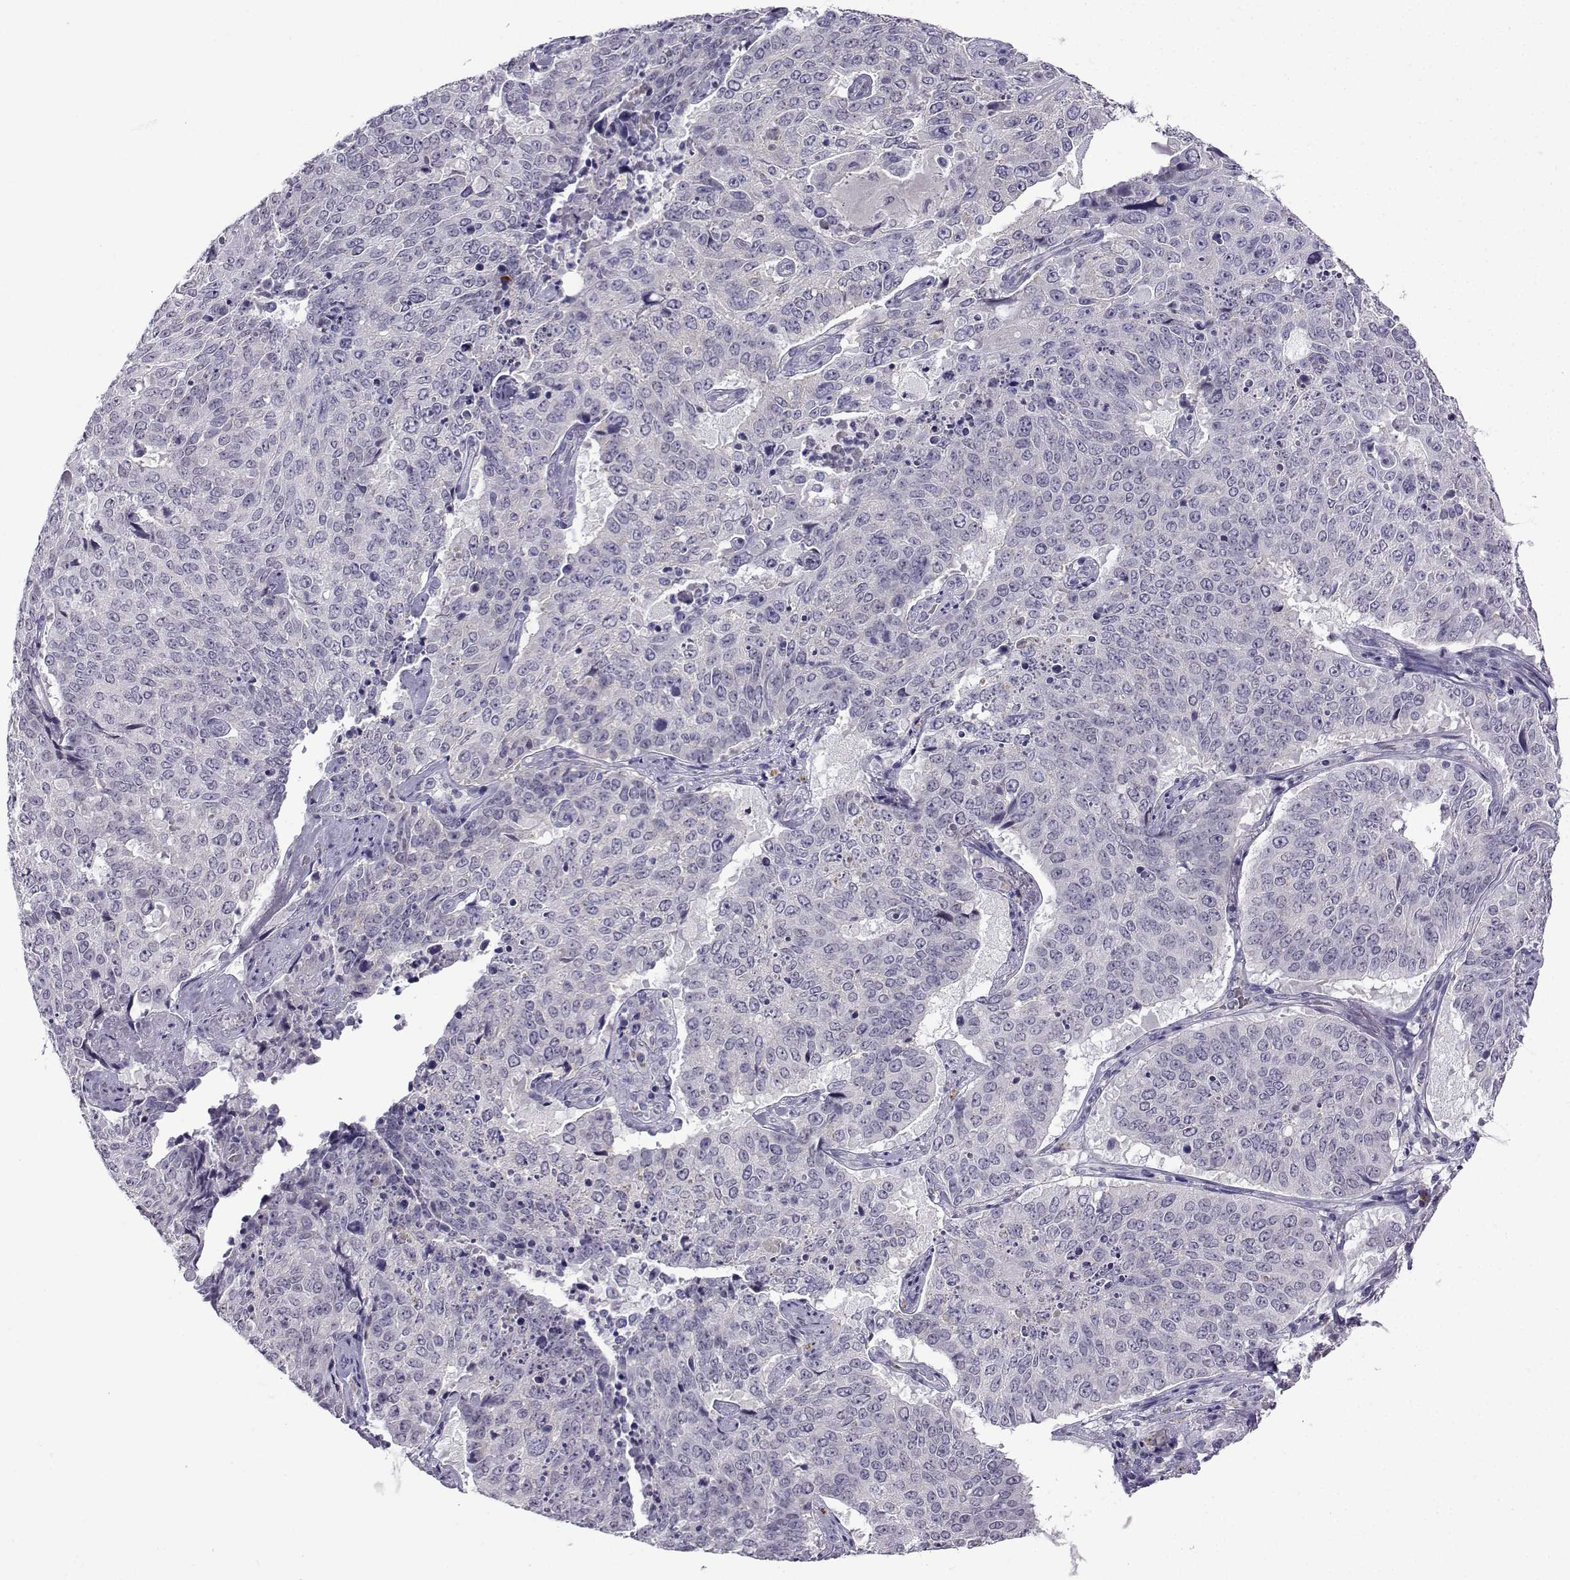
{"staining": {"intensity": "negative", "quantity": "none", "location": "none"}, "tissue": "lung cancer", "cell_type": "Tumor cells", "image_type": "cancer", "snomed": [{"axis": "morphology", "description": "Normal tissue, NOS"}, {"axis": "morphology", "description": "Squamous cell carcinoma, NOS"}, {"axis": "topography", "description": "Bronchus"}, {"axis": "topography", "description": "Lung"}], "caption": "Immunohistochemistry histopathology image of human lung cancer (squamous cell carcinoma) stained for a protein (brown), which exhibits no staining in tumor cells.", "gene": "LRFN2", "patient": {"sex": "male", "age": 64}}